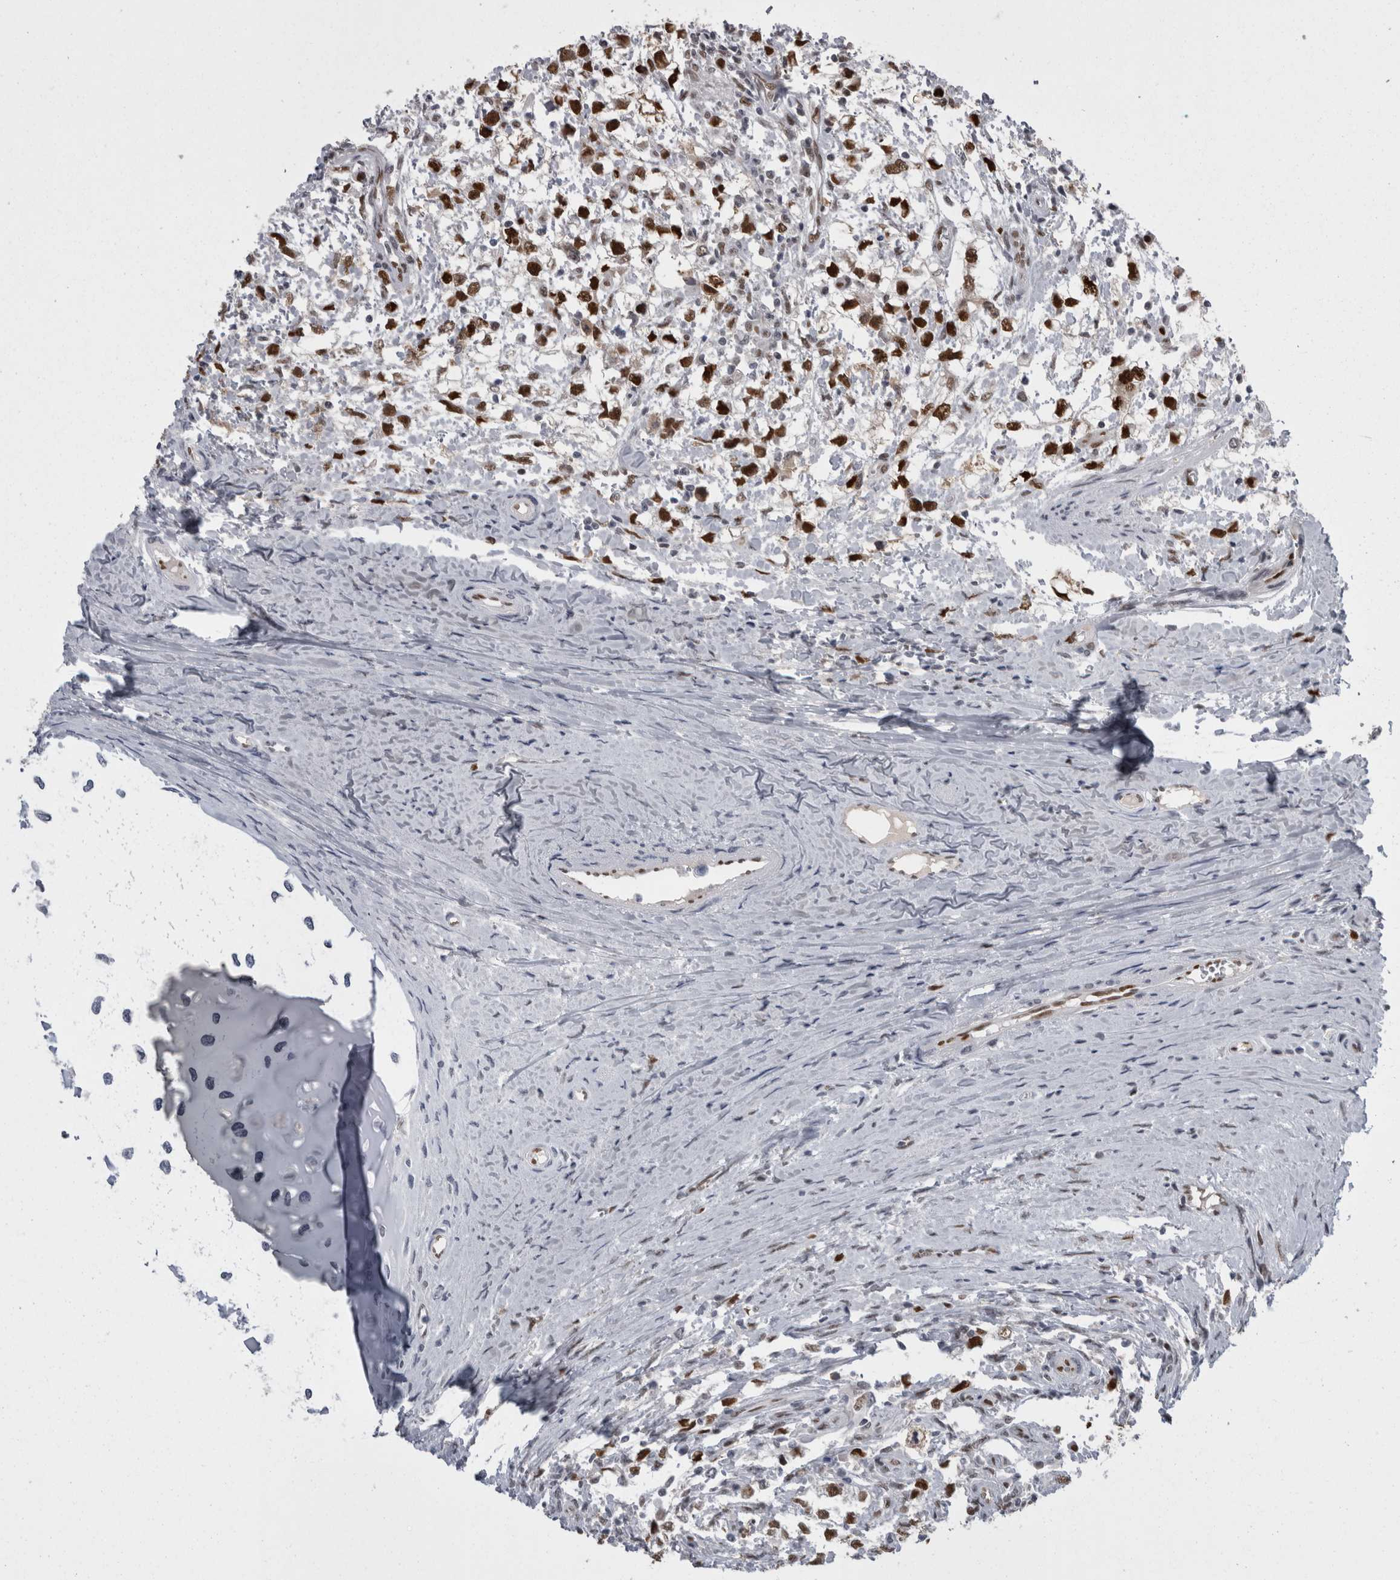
{"staining": {"intensity": "strong", "quantity": "25%-75%", "location": "nuclear"}, "tissue": "testis cancer", "cell_type": "Tumor cells", "image_type": "cancer", "snomed": [{"axis": "morphology", "description": "Seminoma, NOS"}, {"axis": "morphology", "description": "Carcinoma, Embryonal, NOS"}, {"axis": "topography", "description": "Testis"}], "caption": "Tumor cells display high levels of strong nuclear expression in about 25%-75% of cells in human testis embryonal carcinoma.", "gene": "C1orf54", "patient": {"sex": "male", "age": 51}}